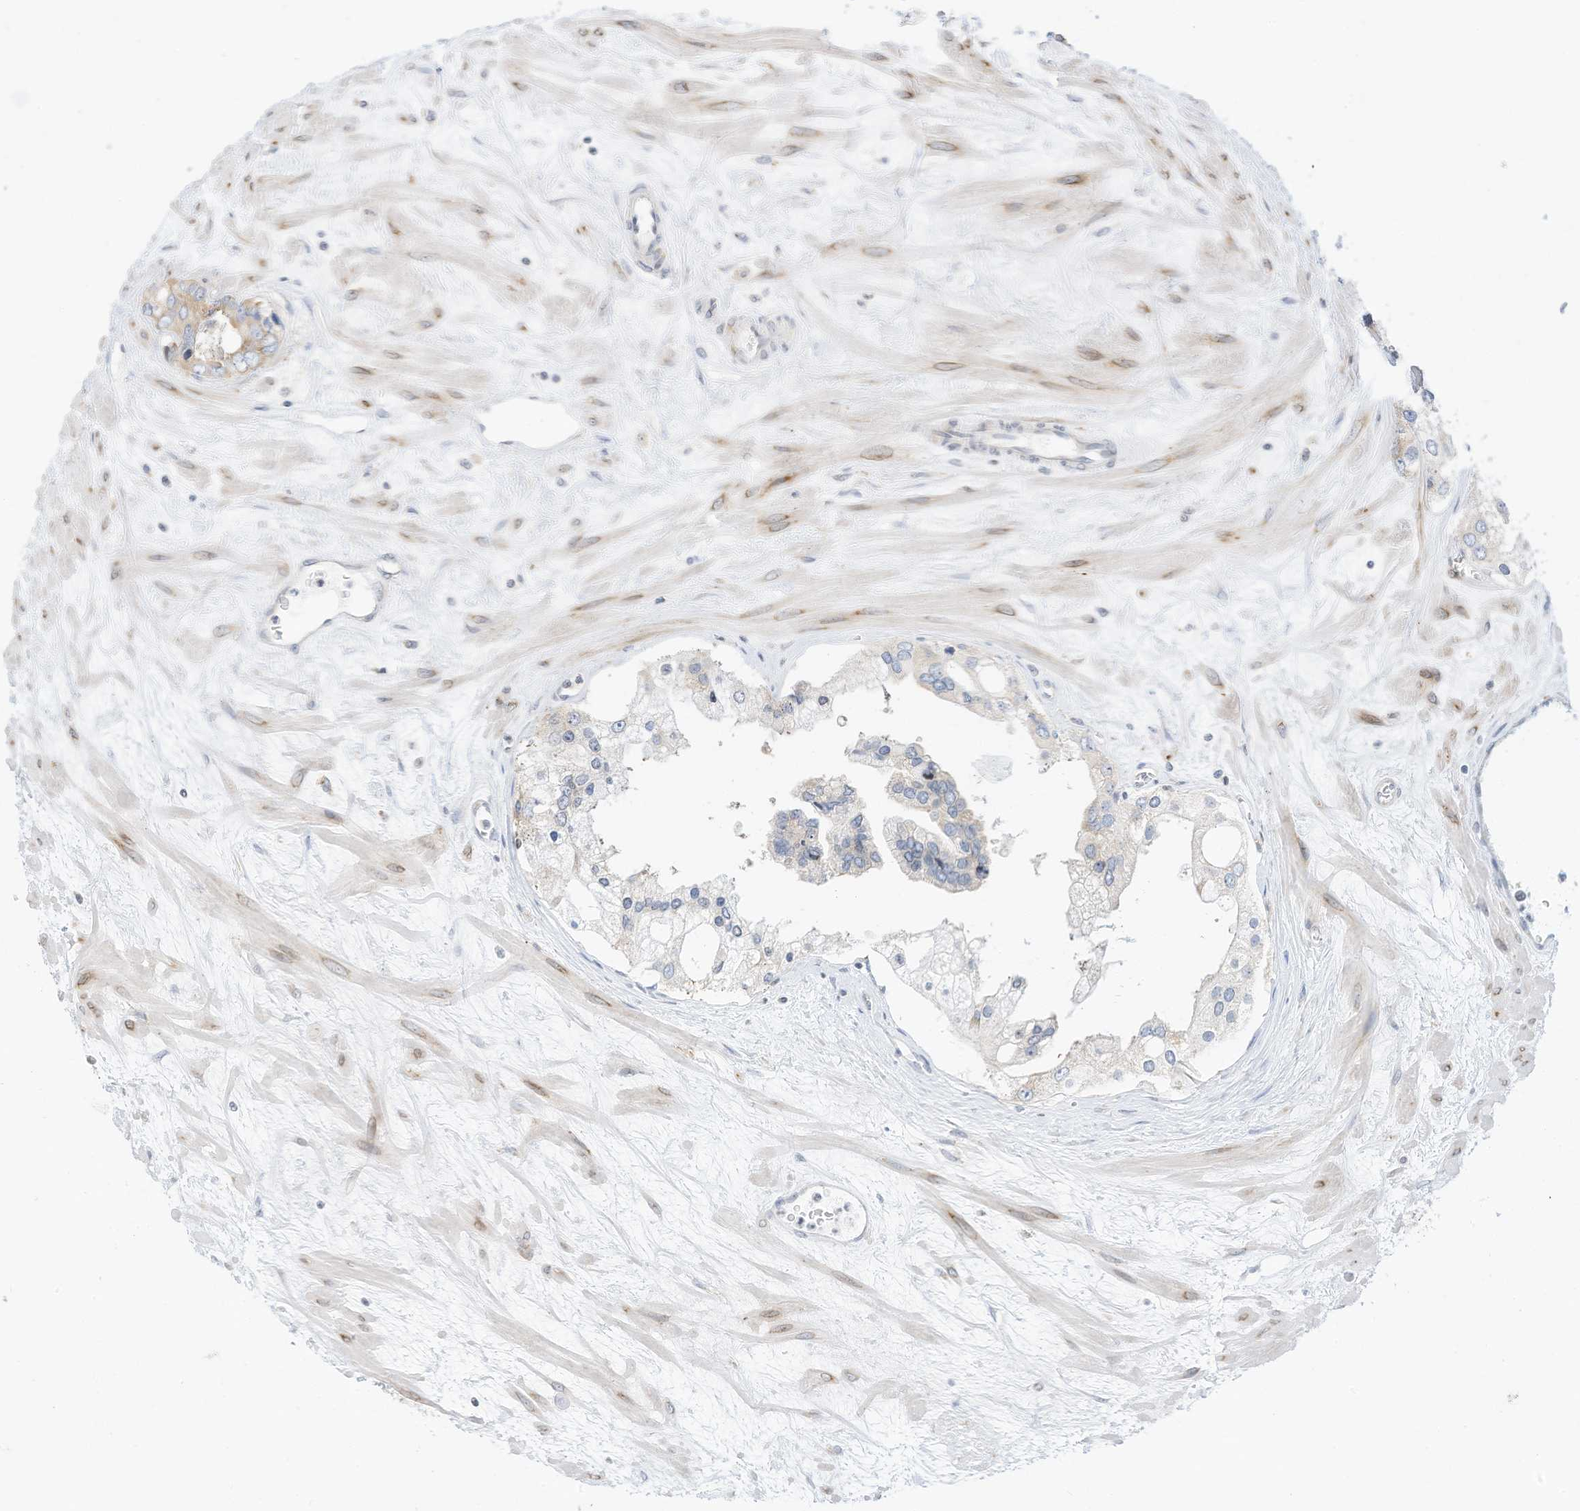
{"staining": {"intensity": "negative", "quantity": "none", "location": "none"}, "tissue": "prostate cancer", "cell_type": "Tumor cells", "image_type": "cancer", "snomed": [{"axis": "morphology", "description": "Adenocarcinoma, High grade"}, {"axis": "topography", "description": "Prostate"}], "caption": "Immunohistochemical staining of human prostate high-grade adenocarcinoma demonstrates no significant positivity in tumor cells. Nuclei are stained in blue.", "gene": "EDF1", "patient": {"sex": "male", "age": 66}}